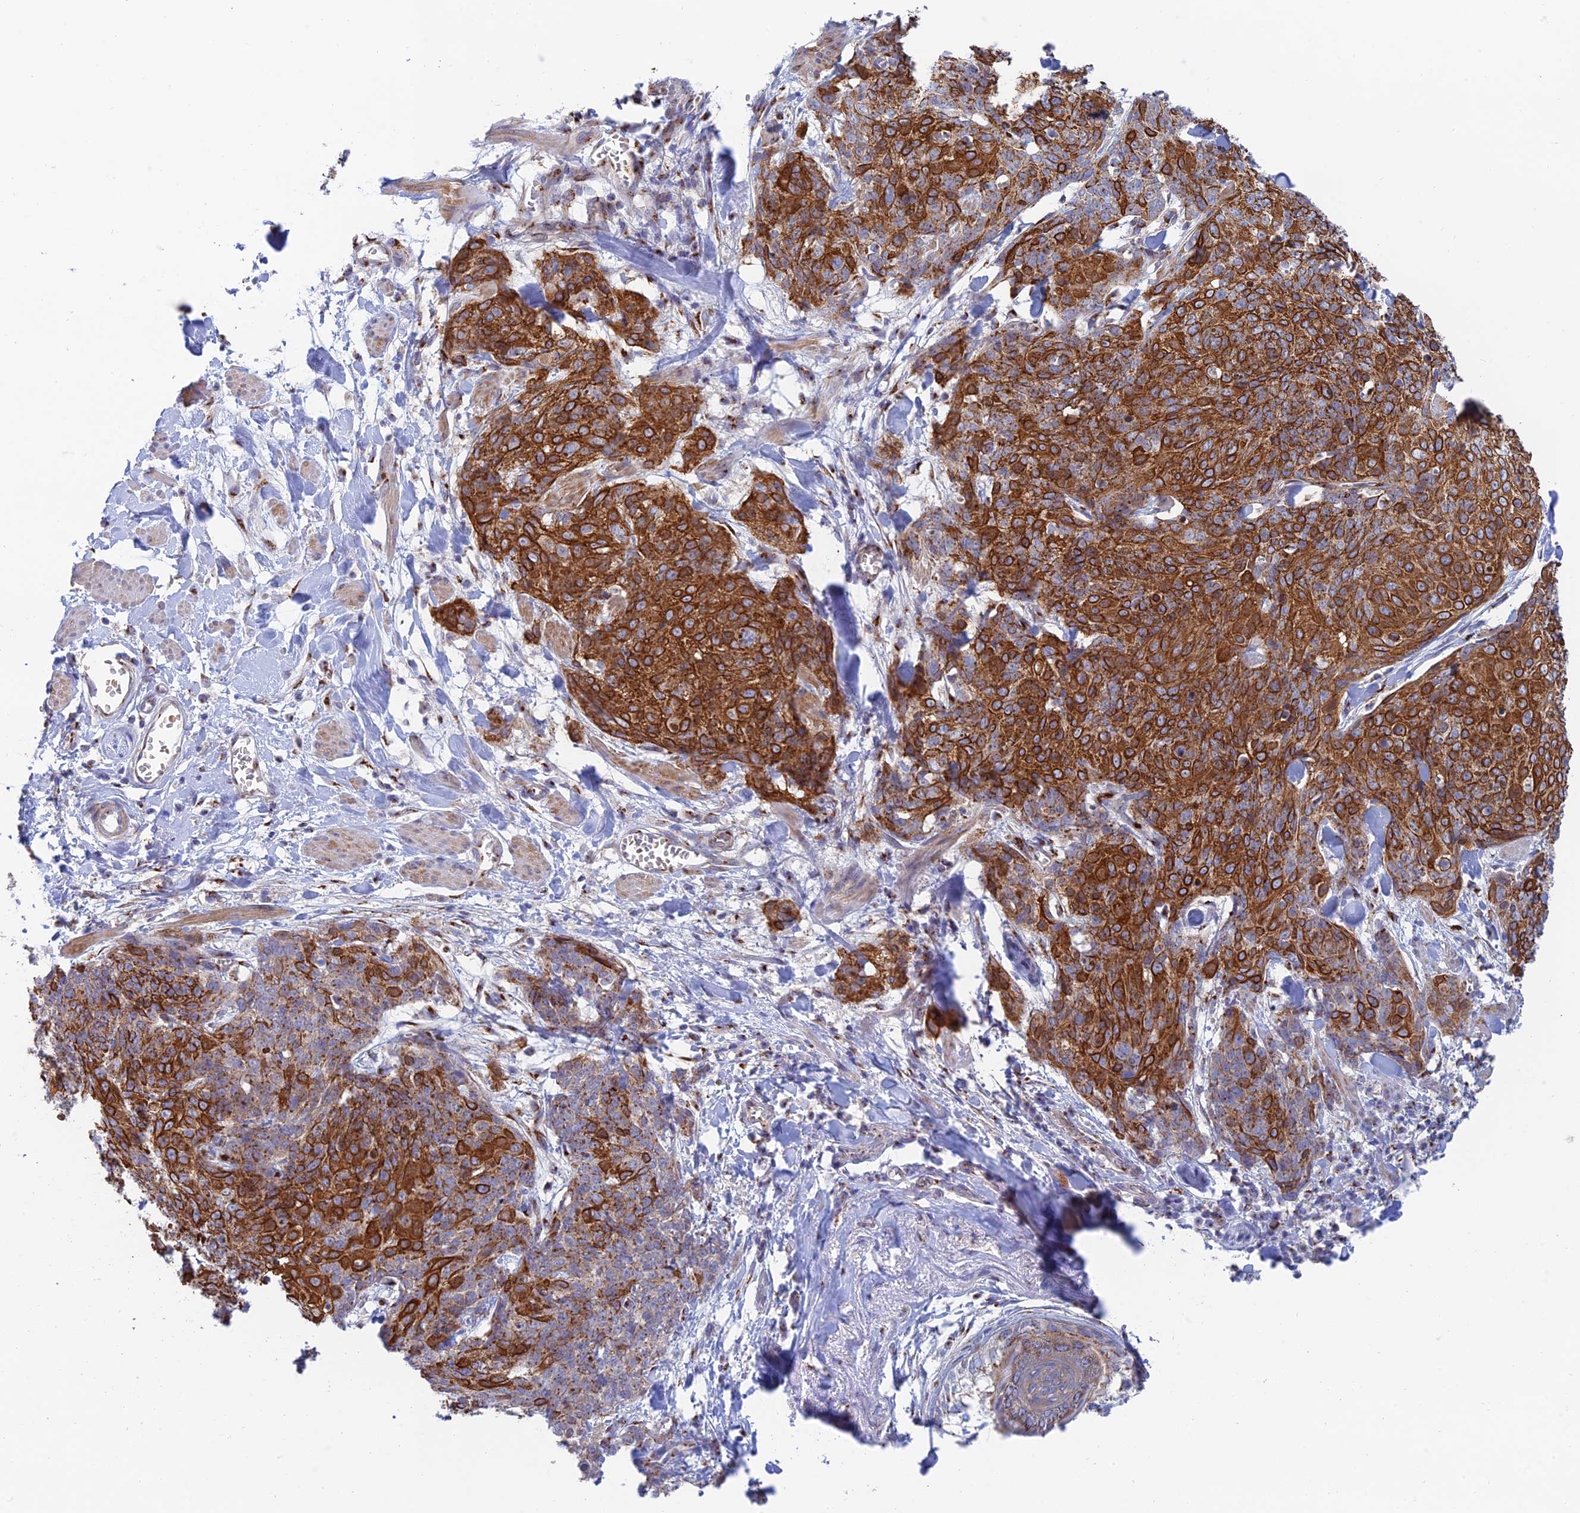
{"staining": {"intensity": "strong", "quantity": ">75%", "location": "cytoplasmic/membranous"}, "tissue": "skin cancer", "cell_type": "Tumor cells", "image_type": "cancer", "snomed": [{"axis": "morphology", "description": "Squamous cell carcinoma, NOS"}, {"axis": "topography", "description": "Skin"}, {"axis": "topography", "description": "Vulva"}], "caption": "Human skin squamous cell carcinoma stained for a protein (brown) reveals strong cytoplasmic/membranous positive staining in about >75% of tumor cells.", "gene": "HS2ST1", "patient": {"sex": "female", "age": 85}}